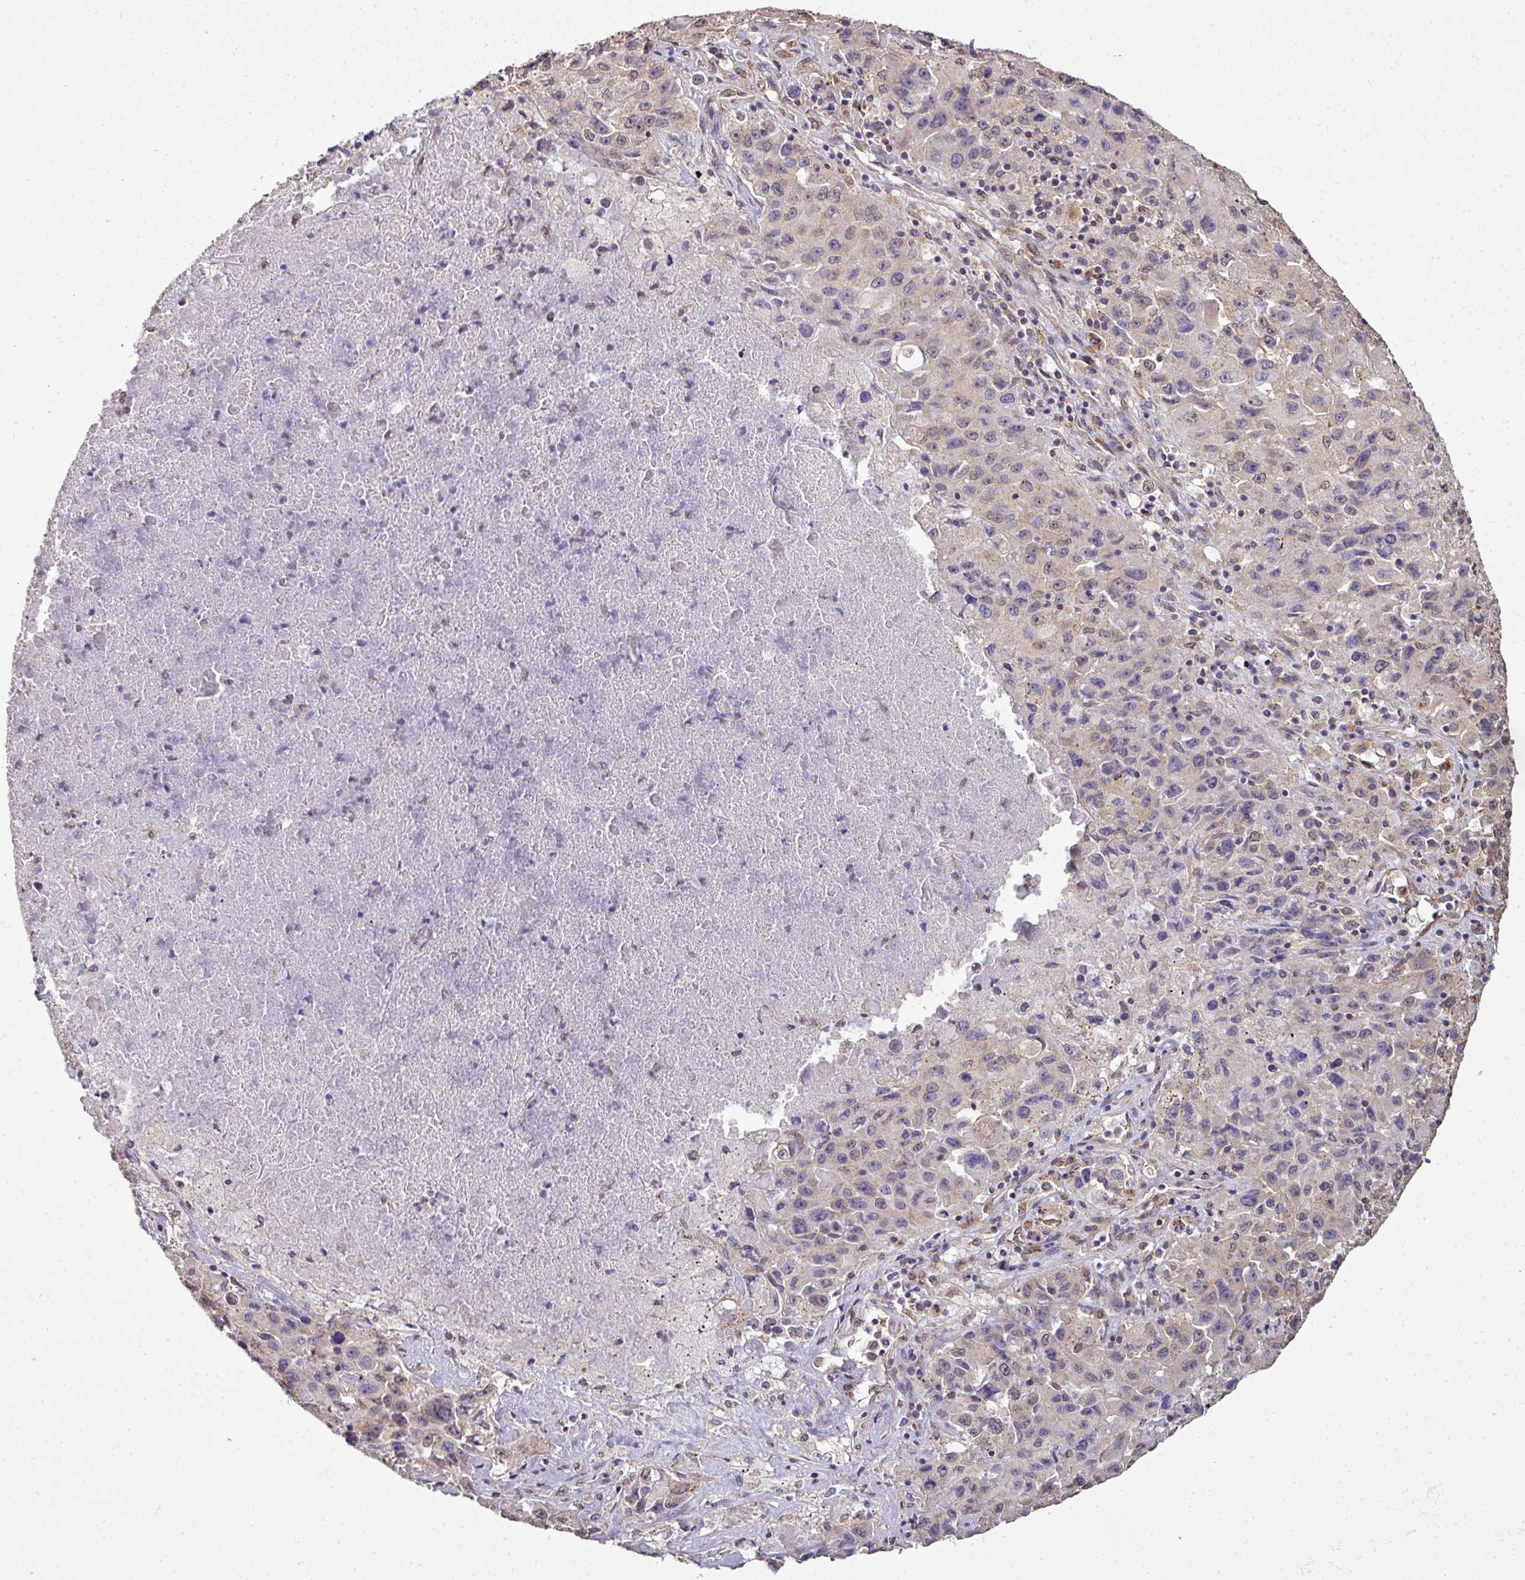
{"staining": {"intensity": "weak", "quantity": "<25%", "location": "nuclear"}, "tissue": "lung cancer", "cell_type": "Tumor cells", "image_type": "cancer", "snomed": [{"axis": "morphology", "description": "Squamous cell carcinoma, NOS"}, {"axis": "topography", "description": "Lung"}], "caption": "Squamous cell carcinoma (lung) was stained to show a protein in brown. There is no significant positivity in tumor cells.", "gene": "JPH2", "patient": {"sex": "male", "age": 63}}